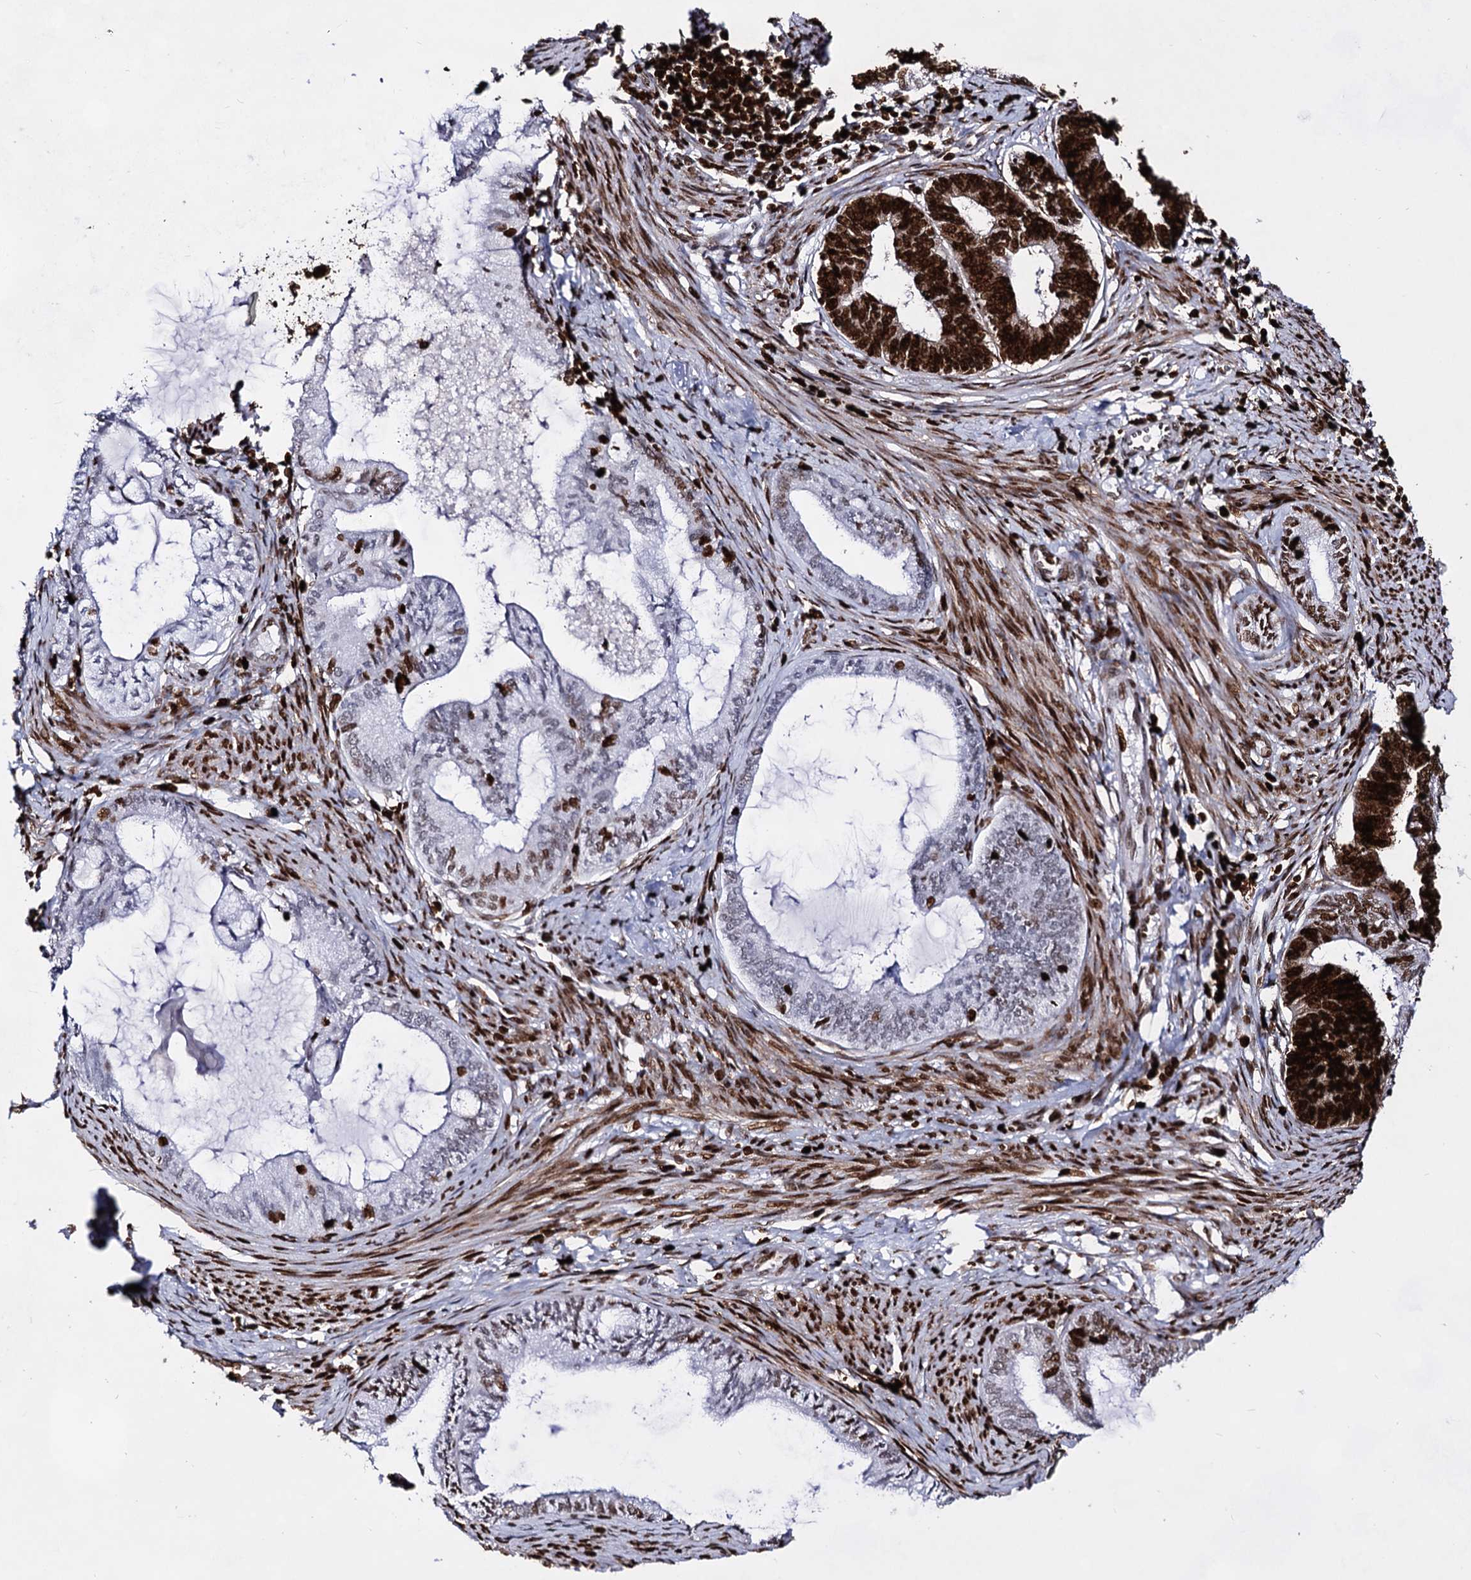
{"staining": {"intensity": "strong", "quantity": "<25%", "location": "nuclear"}, "tissue": "endometrial cancer", "cell_type": "Tumor cells", "image_type": "cancer", "snomed": [{"axis": "morphology", "description": "Adenocarcinoma, NOS"}, {"axis": "topography", "description": "Endometrium"}], "caption": "A micrograph of human endometrial cancer (adenocarcinoma) stained for a protein exhibits strong nuclear brown staining in tumor cells.", "gene": "HMGB2", "patient": {"sex": "female", "age": 86}}